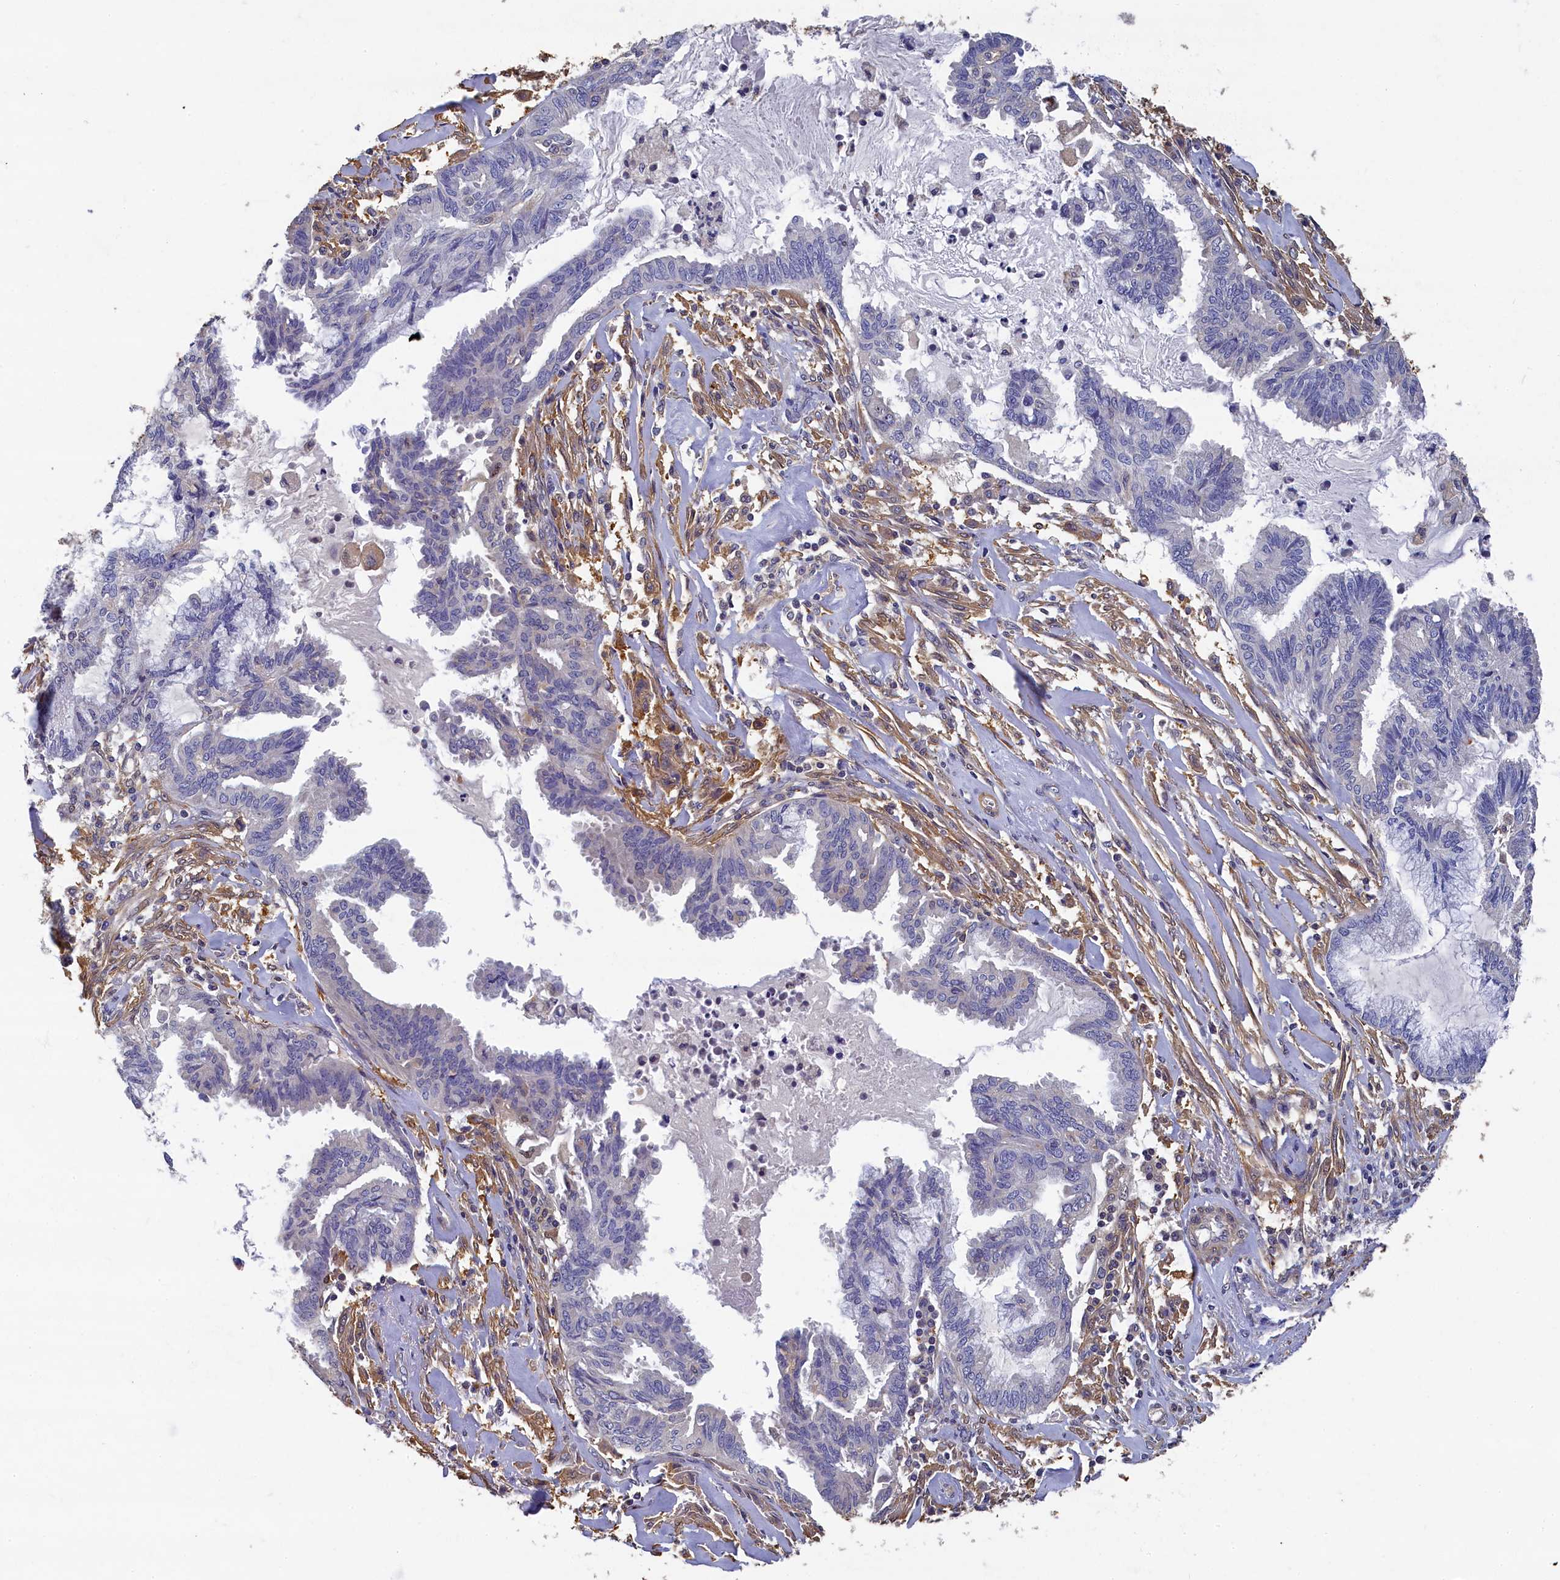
{"staining": {"intensity": "negative", "quantity": "none", "location": "none"}, "tissue": "endometrial cancer", "cell_type": "Tumor cells", "image_type": "cancer", "snomed": [{"axis": "morphology", "description": "Adenocarcinoma, NOS"}, {"axis": "topography", "description": "Endometrium"}], "caption": "Human endometrial cancer stained for a protein using IHC exhibits no expression in tumor cells.", "gene": "TBCB", "patient": {"sex": "female", "age": 86}}